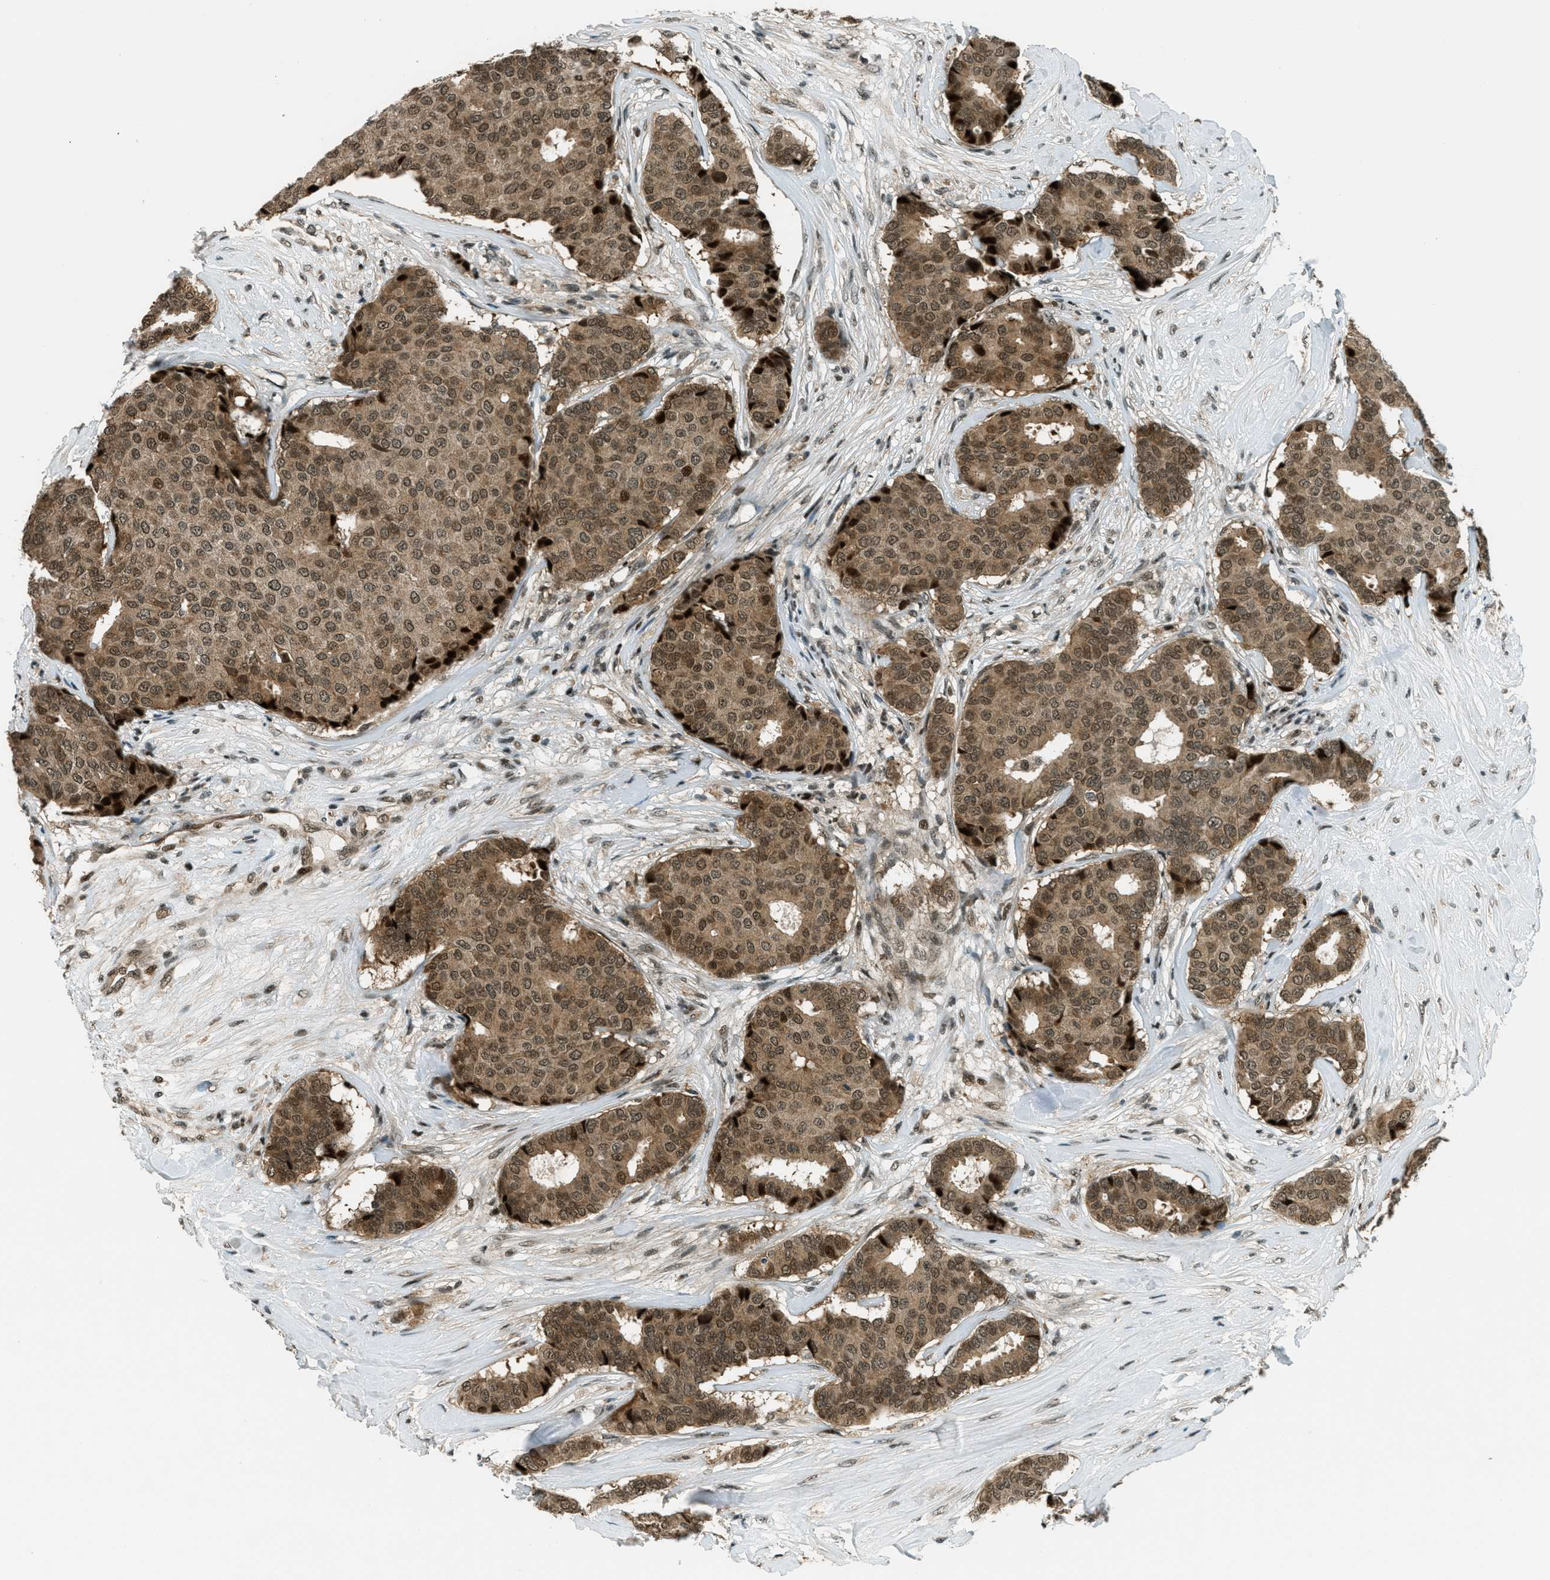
{"staining": {"intensity": "moderate", "quantity": ">75%", "location": "cytoplasmic/membranous,nuclear"}, "tissue": "breast cancer", "cell_type": "Tumor cells", "image_type": "cancer", "snomed": [{"axis": "morphology", "description": "Duct carcinoma"}, {"axis": "topography", "description": "Breast"}], "caption": "Brown immunohistochemical staining in human breast cancer (infiltrating ductal carcinoma) reveals moderate cytoplasmic/membranous and nuclear positivity in about >75% of tumor cells.", "gene": "FOXM1", "patient": {"sex": "female", "age": 75}}